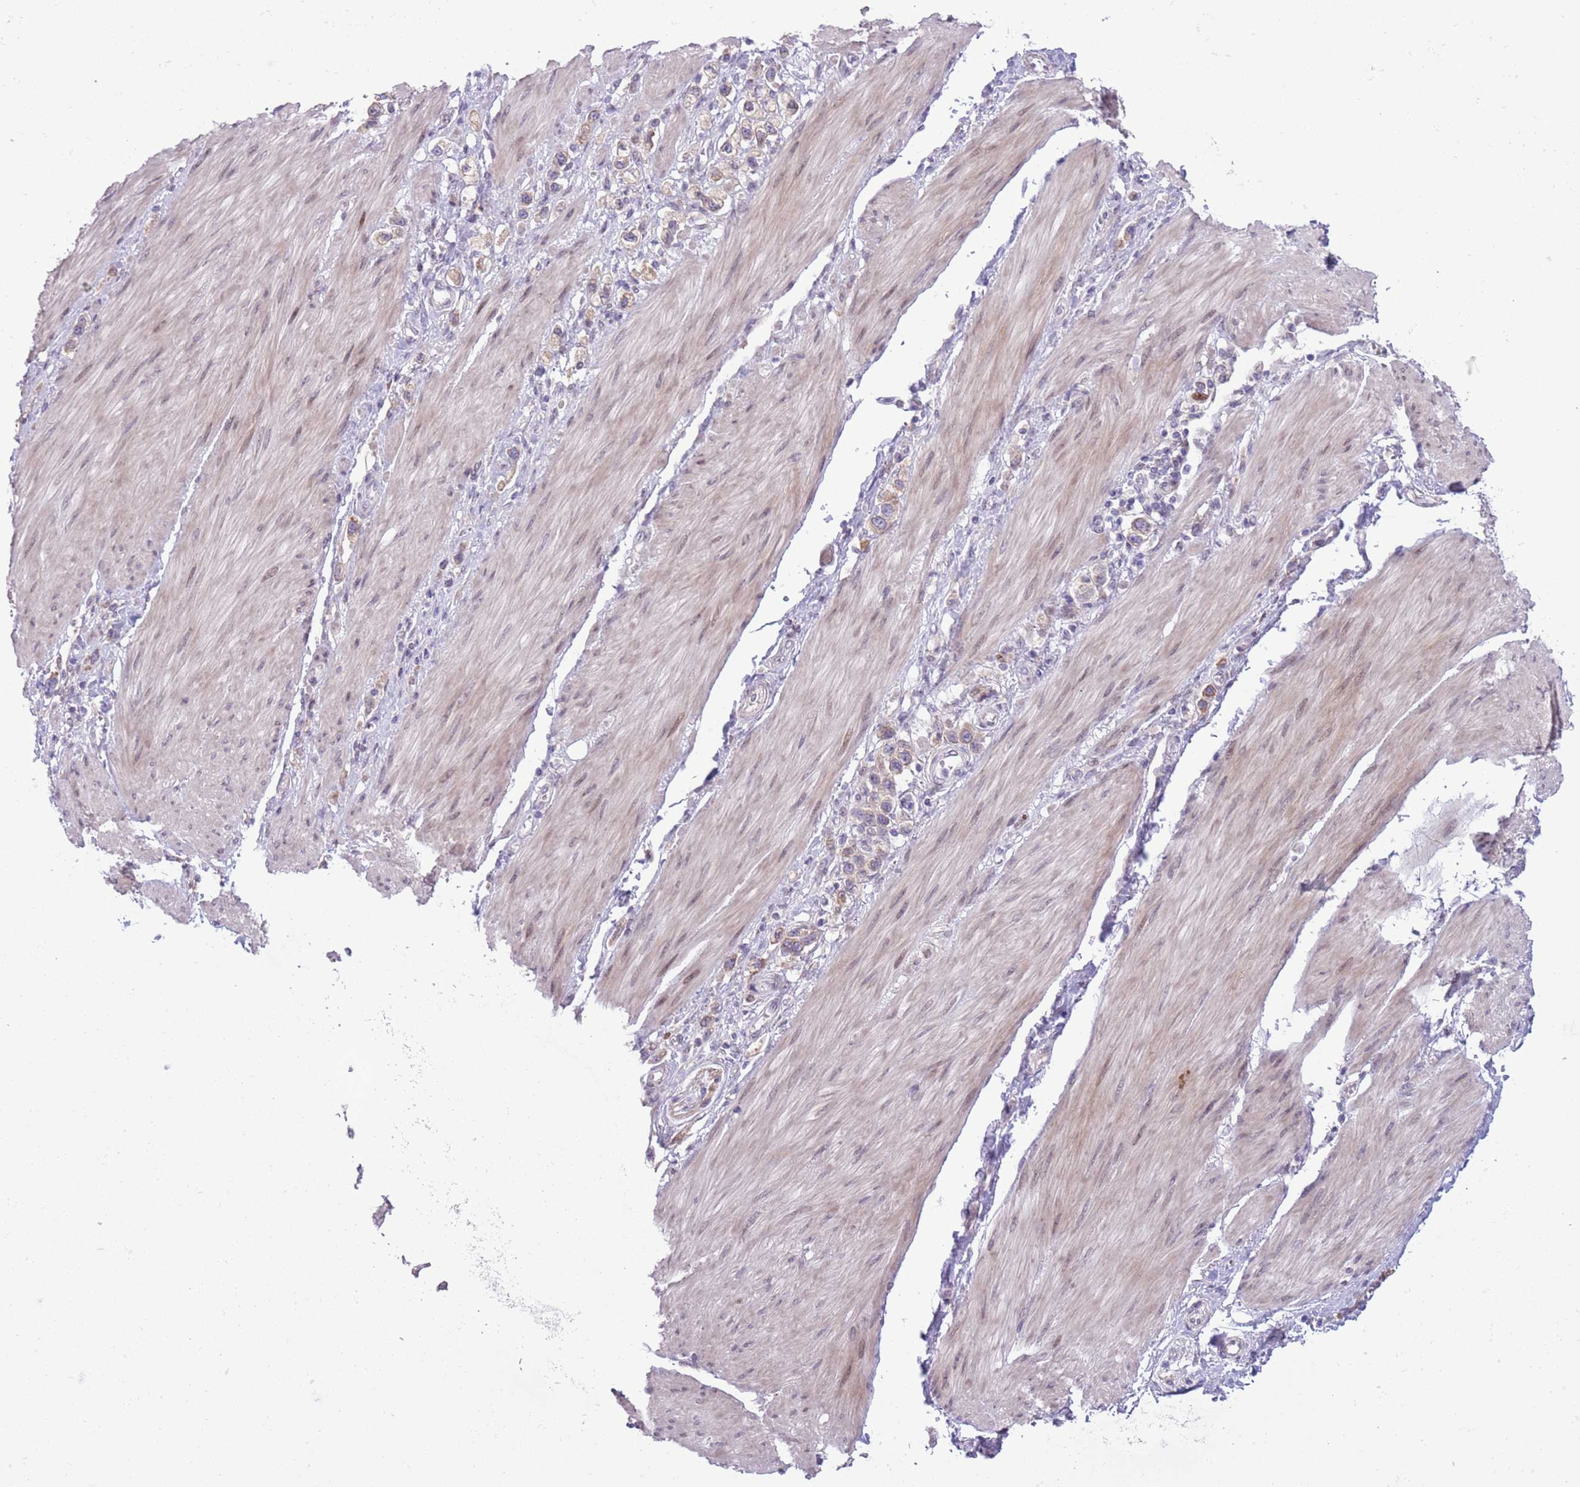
{"staining": {"intensity": "weak", "quantity": "25%-75%", "location": "cytoplasmic/membranous"}, "tissue": "stomach cancer", "cell_type": "Tumor cells", "image_type": "cancer", "snomed": [{"axis": "morphology", "description": "Adenocarcinoma, NOS"}, {"axis": "topography", "description": "Stomach"}], "caption": "Immunohistochemical staining of adenocarcinoma (stomach) shows low levels of weak cytoplasmic/membranous protein staining in about 25%-75% of tumor cells.", "gene": "CCND2", "patient": {"sex": "female", "age": 65}}